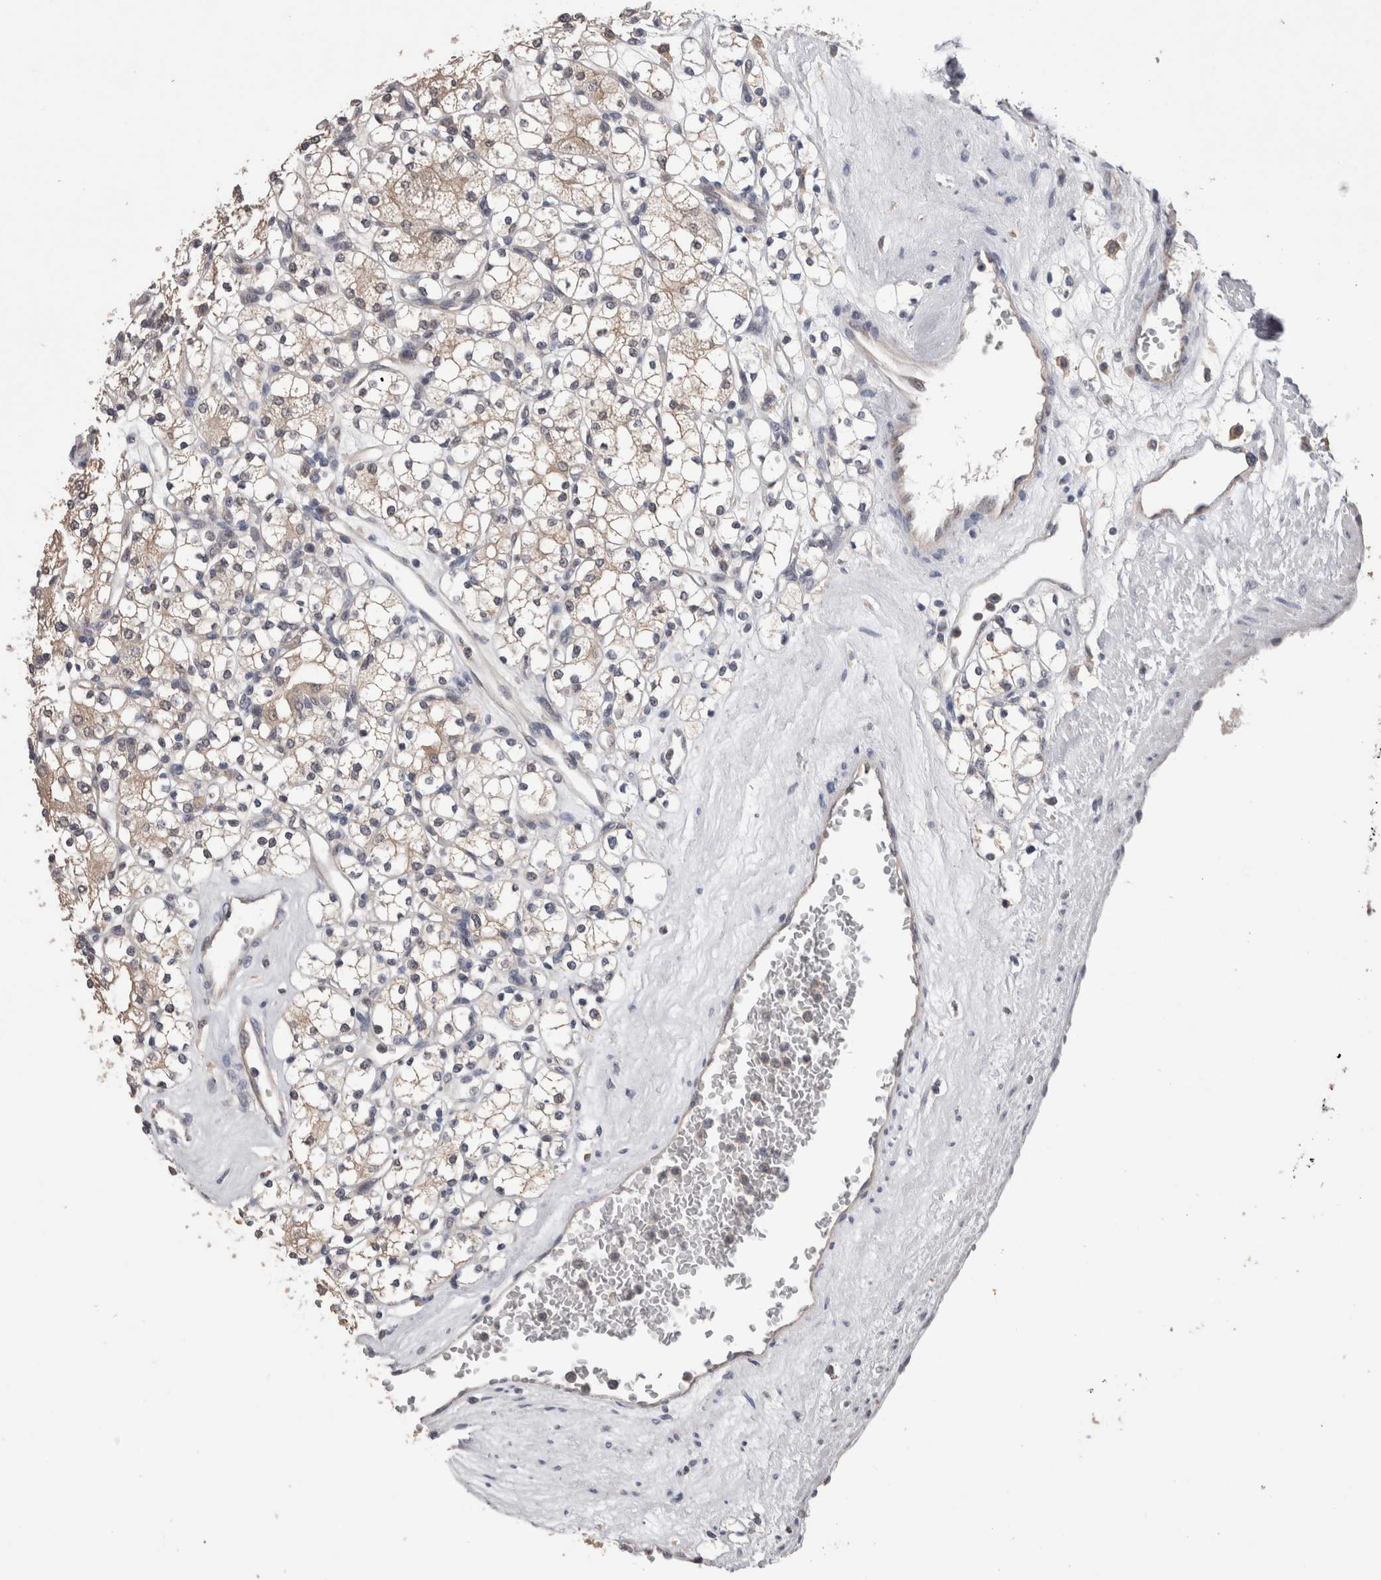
{"staining": {"intensity": "weak", "quantity": "<25%", "location": "cytoplasmic/membranous"}, "tissue": "renal cancer", "cell_type": "Tumor cells", "image_type": "cancer", "snomed": [{"axis": "morphology", "description": "Adenocarcinoma, NOS"}, {"axis": "topography", "description": "Kidney"}], "caption": "Immunohistochemistry photomicrograph of neoplastic tissue: renal cancer (adenocarcinoma) stained with DAB displays no significant protein staining in tumor cells. The staining is performed using DAB (3,3'-diaminobenzidine) brown chromogen with nuclei counter-stained in using hematoxylin.", "gene": "DCTN6", "patient": {"sex": "male", "age": 77}}